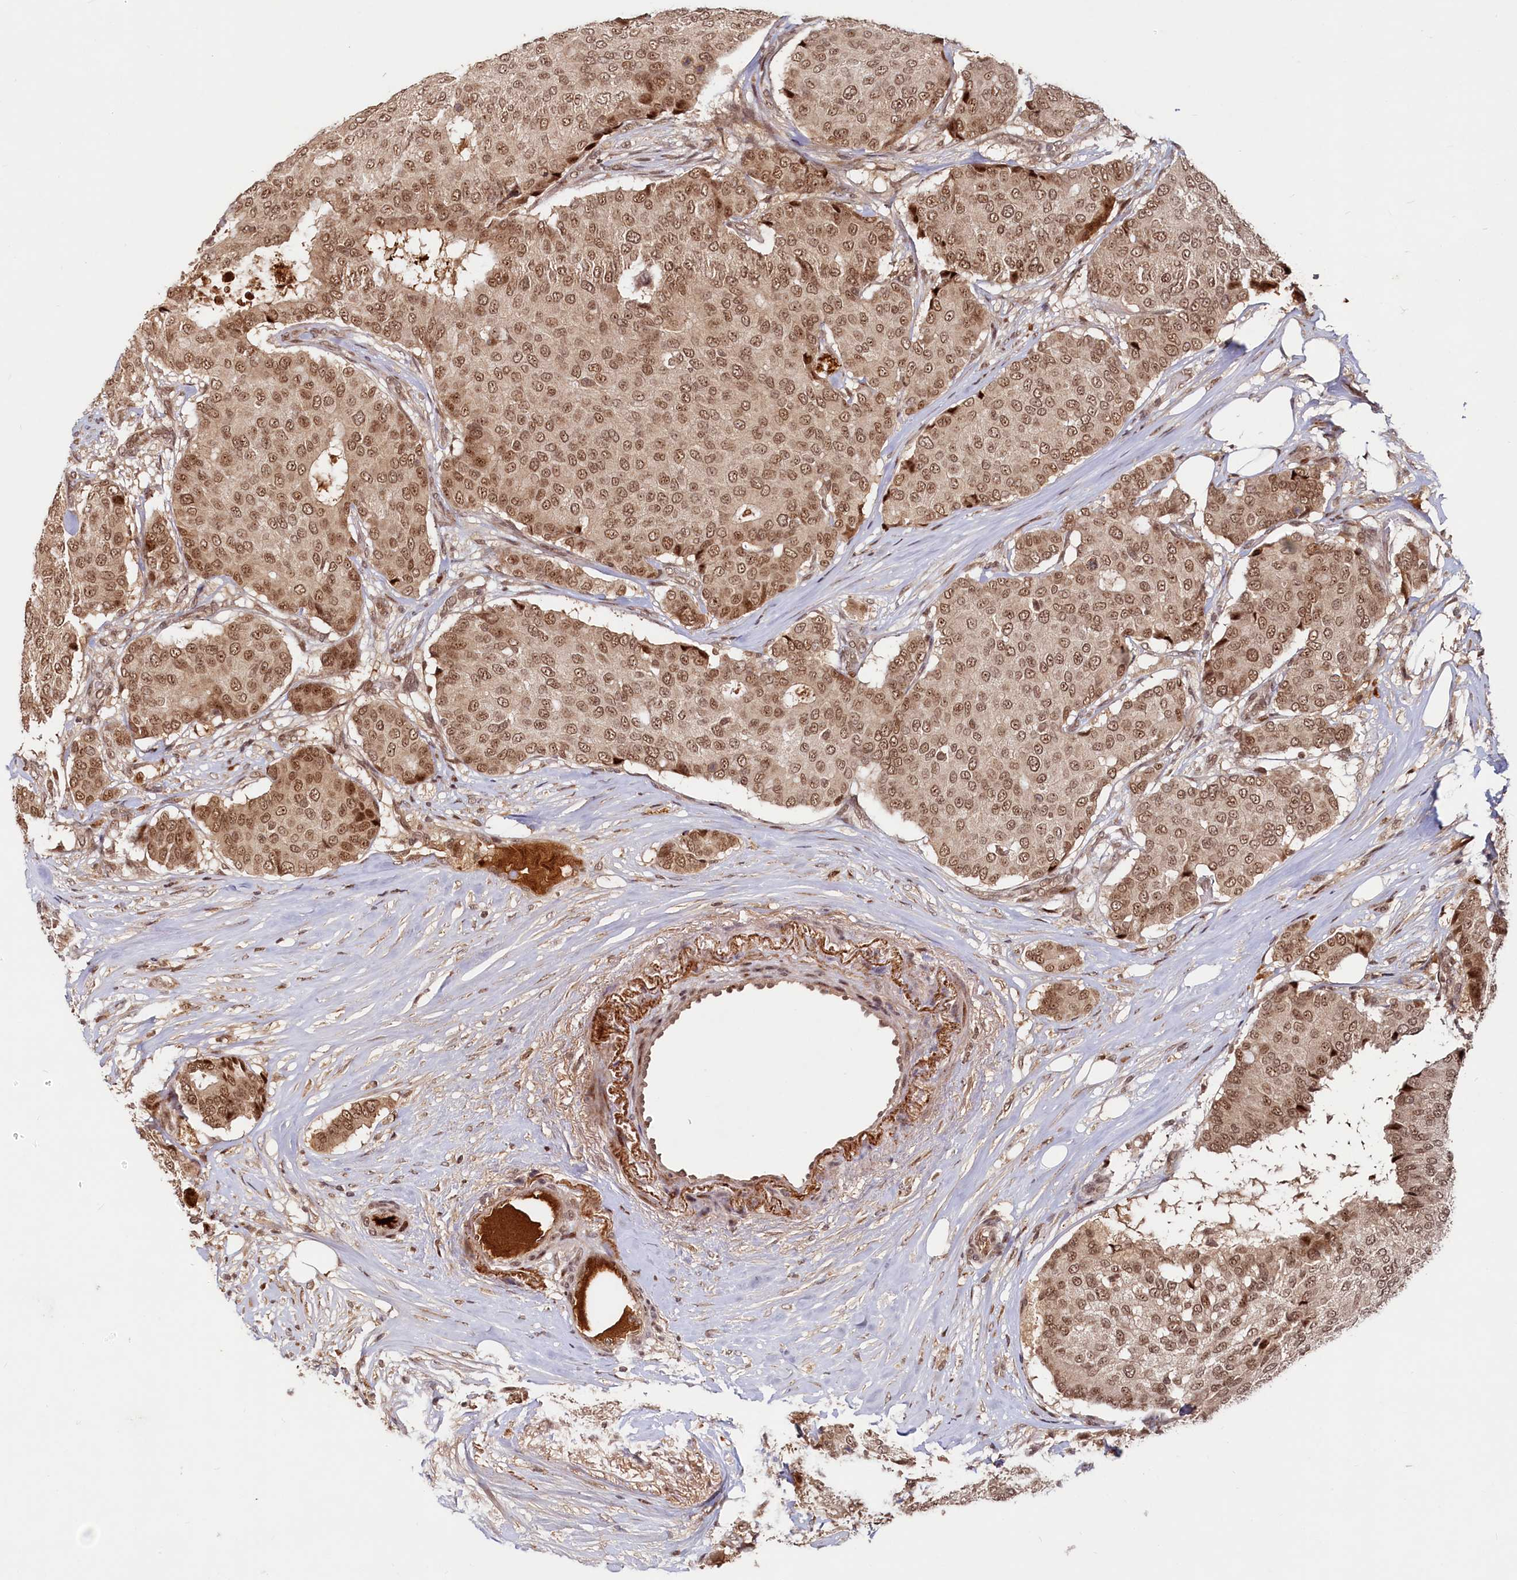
{"staining": {"intensity": "moderate", "quantity": ">75%", "location": "nuclear"}, "tissue": "breast cancer", "cell_type": "Tumor cells", "image_type": "cancer", "snomed": [{"axis": "morphology", "description": "Duct carcinoma"}, {"axis": "topography", "description": "Breast"}], "caption": "This is a histology image of immunohistochemistry staining of intraductal carcinoma (breast), which shows moderate positivity in the nuclear of tumor cells.", "gene": "TRAPPC4", "patient": {"sex": "female", "age": 75}}